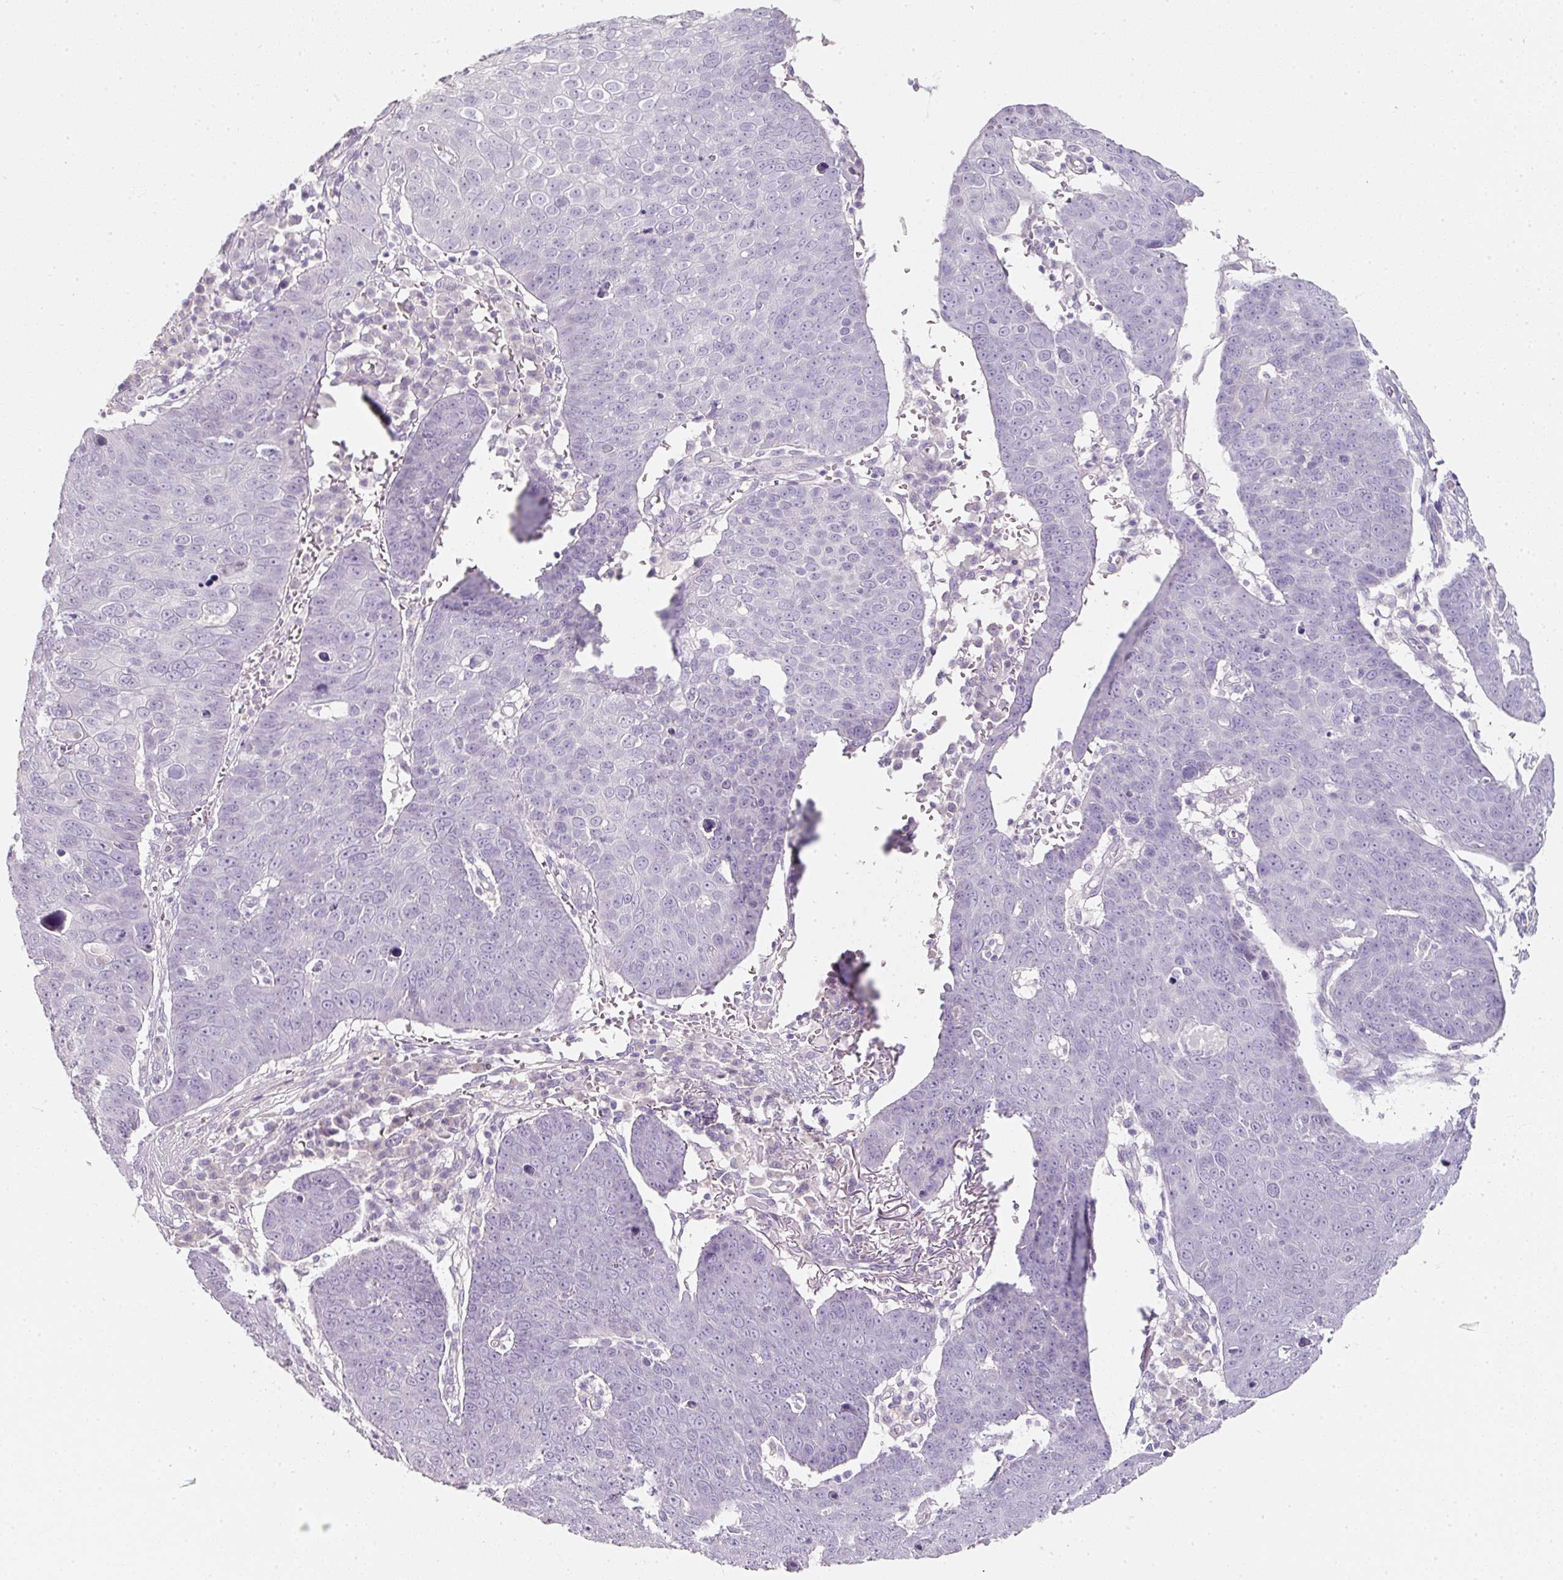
{"staining": {"intensity": "negative", "quantity": "none", "location": "none"}, "tissue": "skin cancer", "cell_type": "Tumor cells", "image_type": "cancer", "snomed": [{"axis": "morphology", "description": "Squamous cell carcinoma, NOS"}, {"axis": "topography", "description": "Skin"}], "caption": "A micrograph of human squamous cell carcinoma (skin) is negative for staining in tumor cells. Brightfield microscopy of IHC stained with DAB (3,3'-diaminobenzidine) (brown) and hematoxylin (blue), captured at high magnification.", "gene": "SLC2A2", "patient": {"sex": "male", "age": 71}}